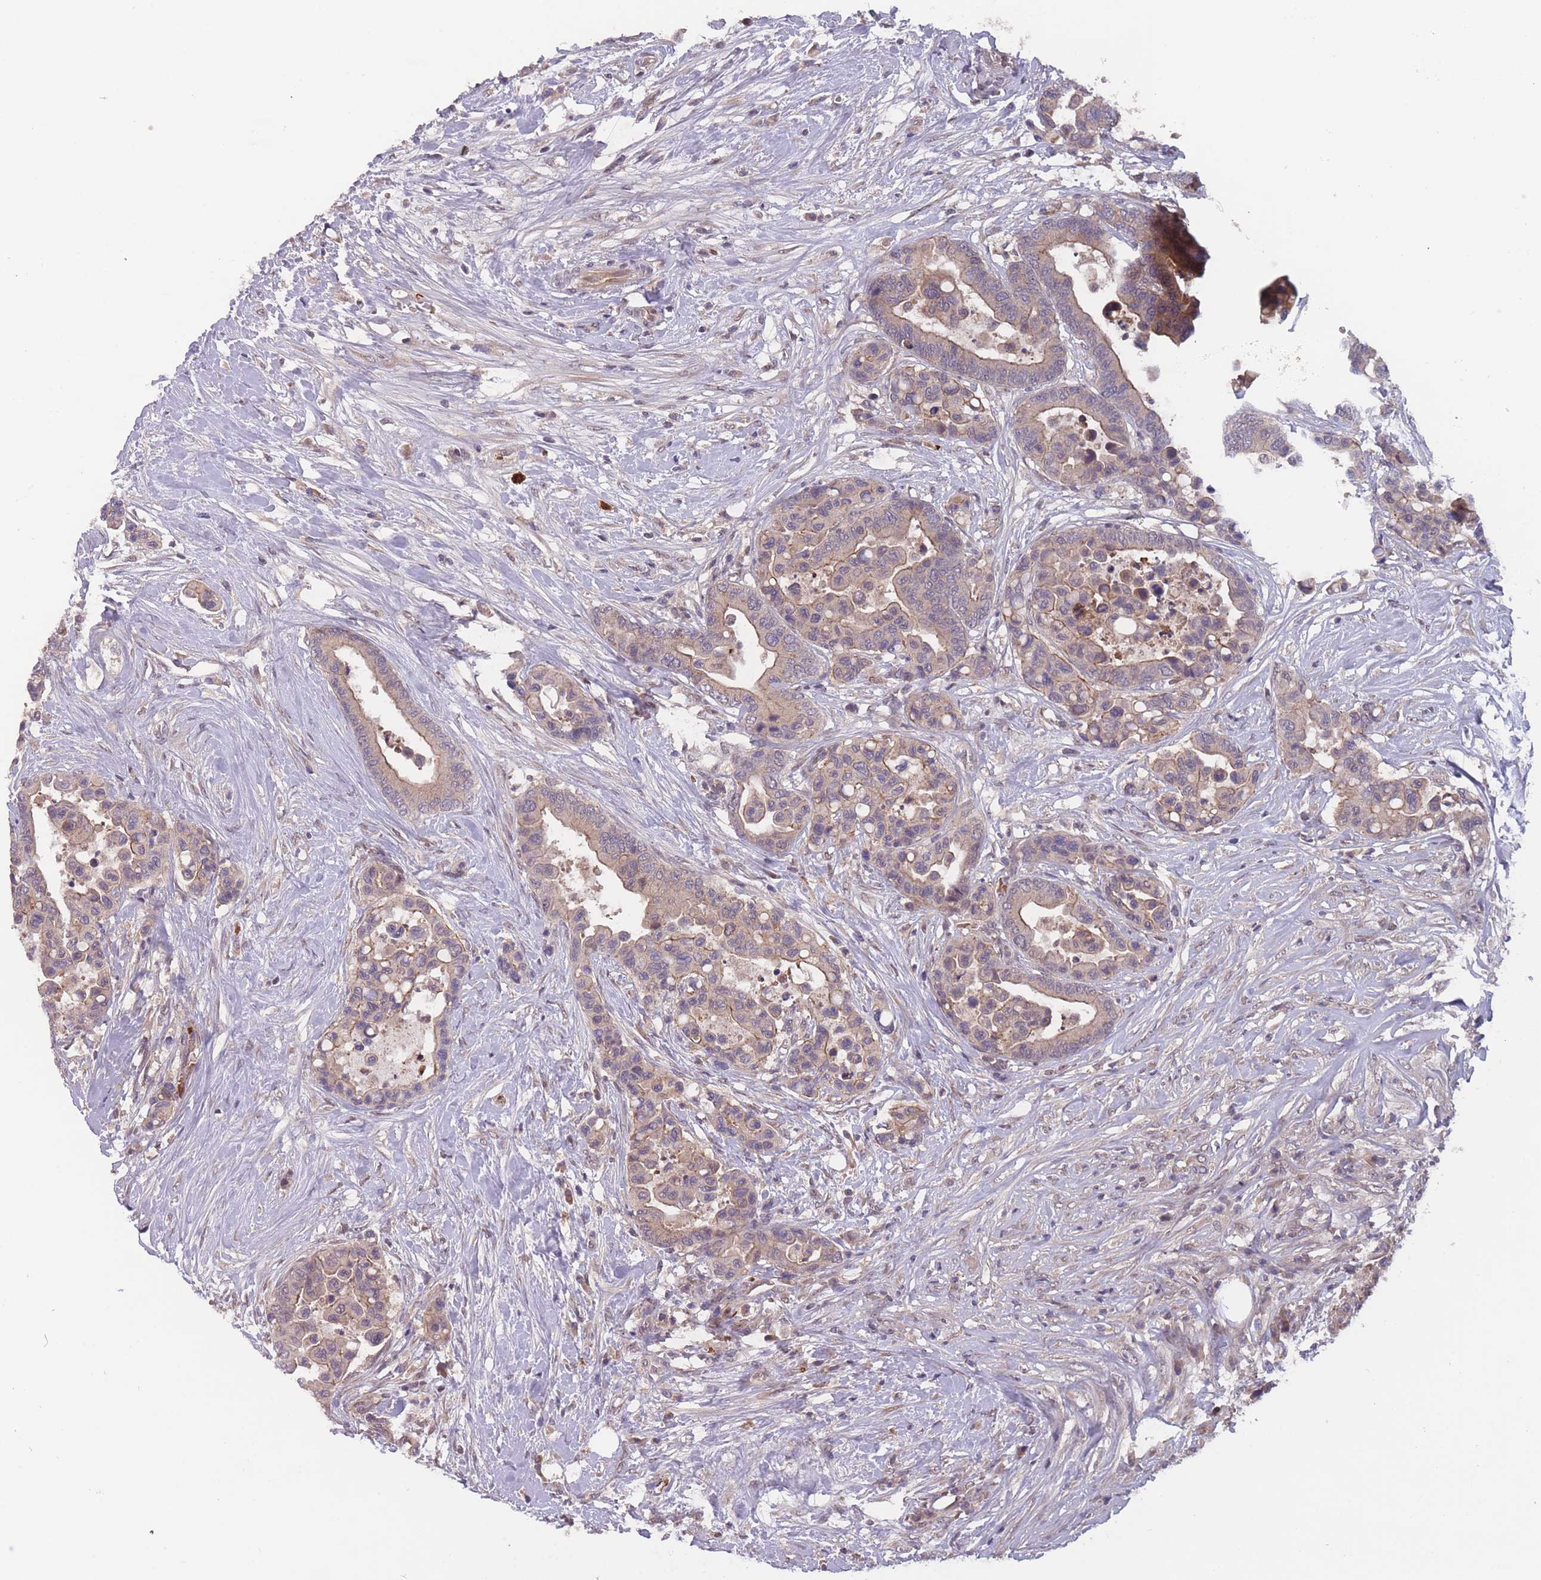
{"staining": {"intensity": "moderate", "quantity": "25%-75%", "location": "cytoplasmic/membranous"}, "tissue": "colorectal cancer", "cell_type": "Tumor cells", "image_type": "cancer", "snomed": [{"axis": "morphology", "description": "Adenocarcinoma, NOS"}, {"axis": "topography", "description": "Colon"}], "caption": "Moderate cytoplasmic/membranous protein staining is seen in approximately 25%-75% of tumor cells in colorectal cancer (adenocarcinoma).", "gene": "SECTM1", "patient": {"sex": "male", "age": 82}}